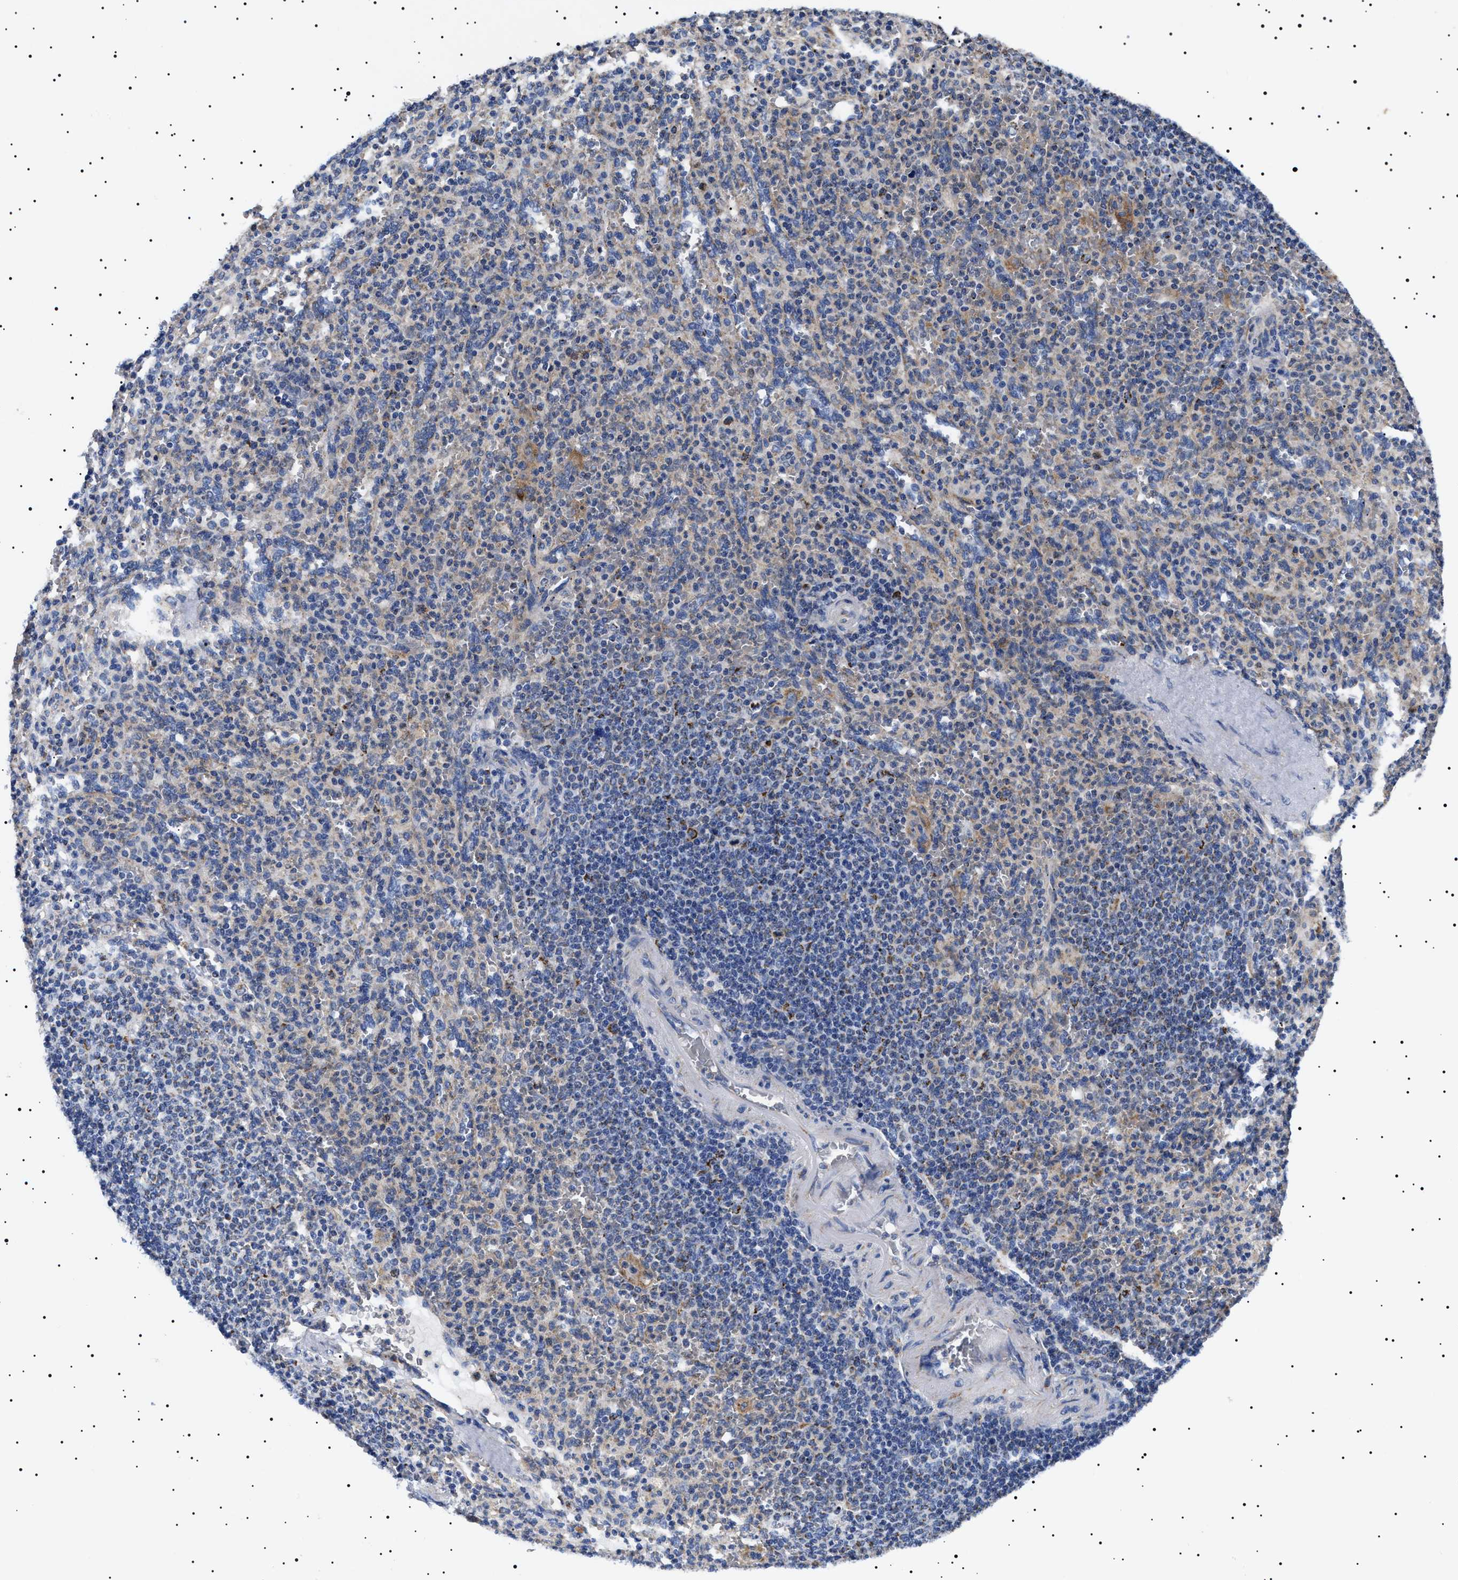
{"staining": {"intensity": "negative", "quantity": "none", "location": "none"}, "tissue": "spleen", "cell_type": "Cells in red pulp", "image_type": "normal", "snomed": [{"axis": "morphology", "description": "Normal tissue, NOS"}, {"axis": "topography", "description": "Spleen"}], "caption": "Immunohistochemistry (IHC) histopathology image of normal spleen stained for a protein (brown), which shows no expression in cells in red pulp. The staining is performed using DAB brown chromogen with nuclei counter-stained in using hematoxylin.", "gene": "CHRDL2", "patient": {"sex": "male", "age": 36}}